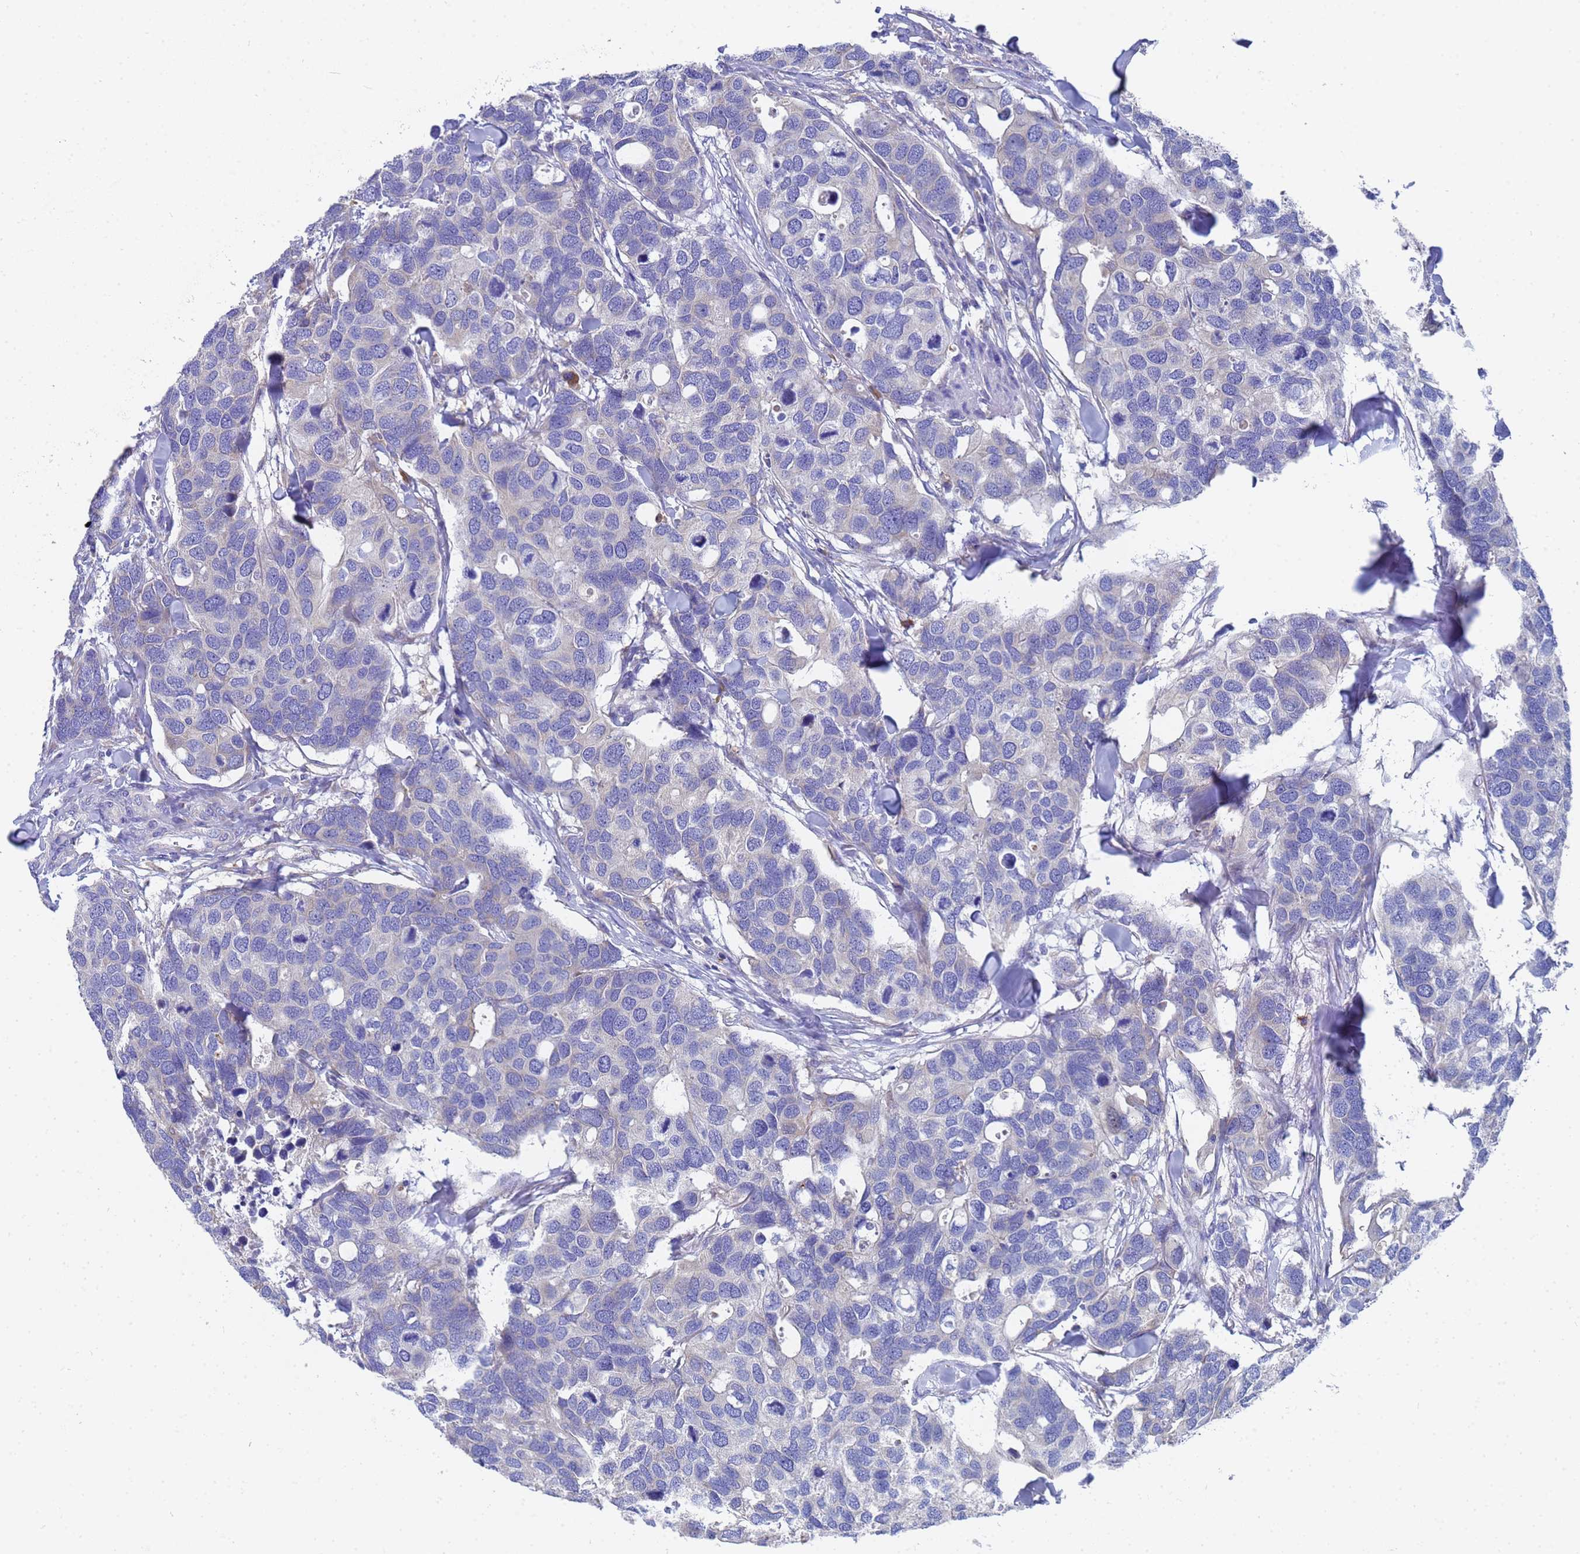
{"staining": {"intensity": "negative", "quantity": "none", "location": "none"}, "tissue": "breast cancer", "cell_type": "Tumor cells", "image_type": "cancer", "snomed": [{"axis": "morphology", "description": "Duct carcinoma"}, {"axis": "topography", "description": "Breast"}], "caption": "Human breast invasive ductal carcinoma stained for a protein using IHC exhibits no positivity in tumor cells.", "gene": "TM4SF4", "patient": {"sex": "female", "age": 83}}